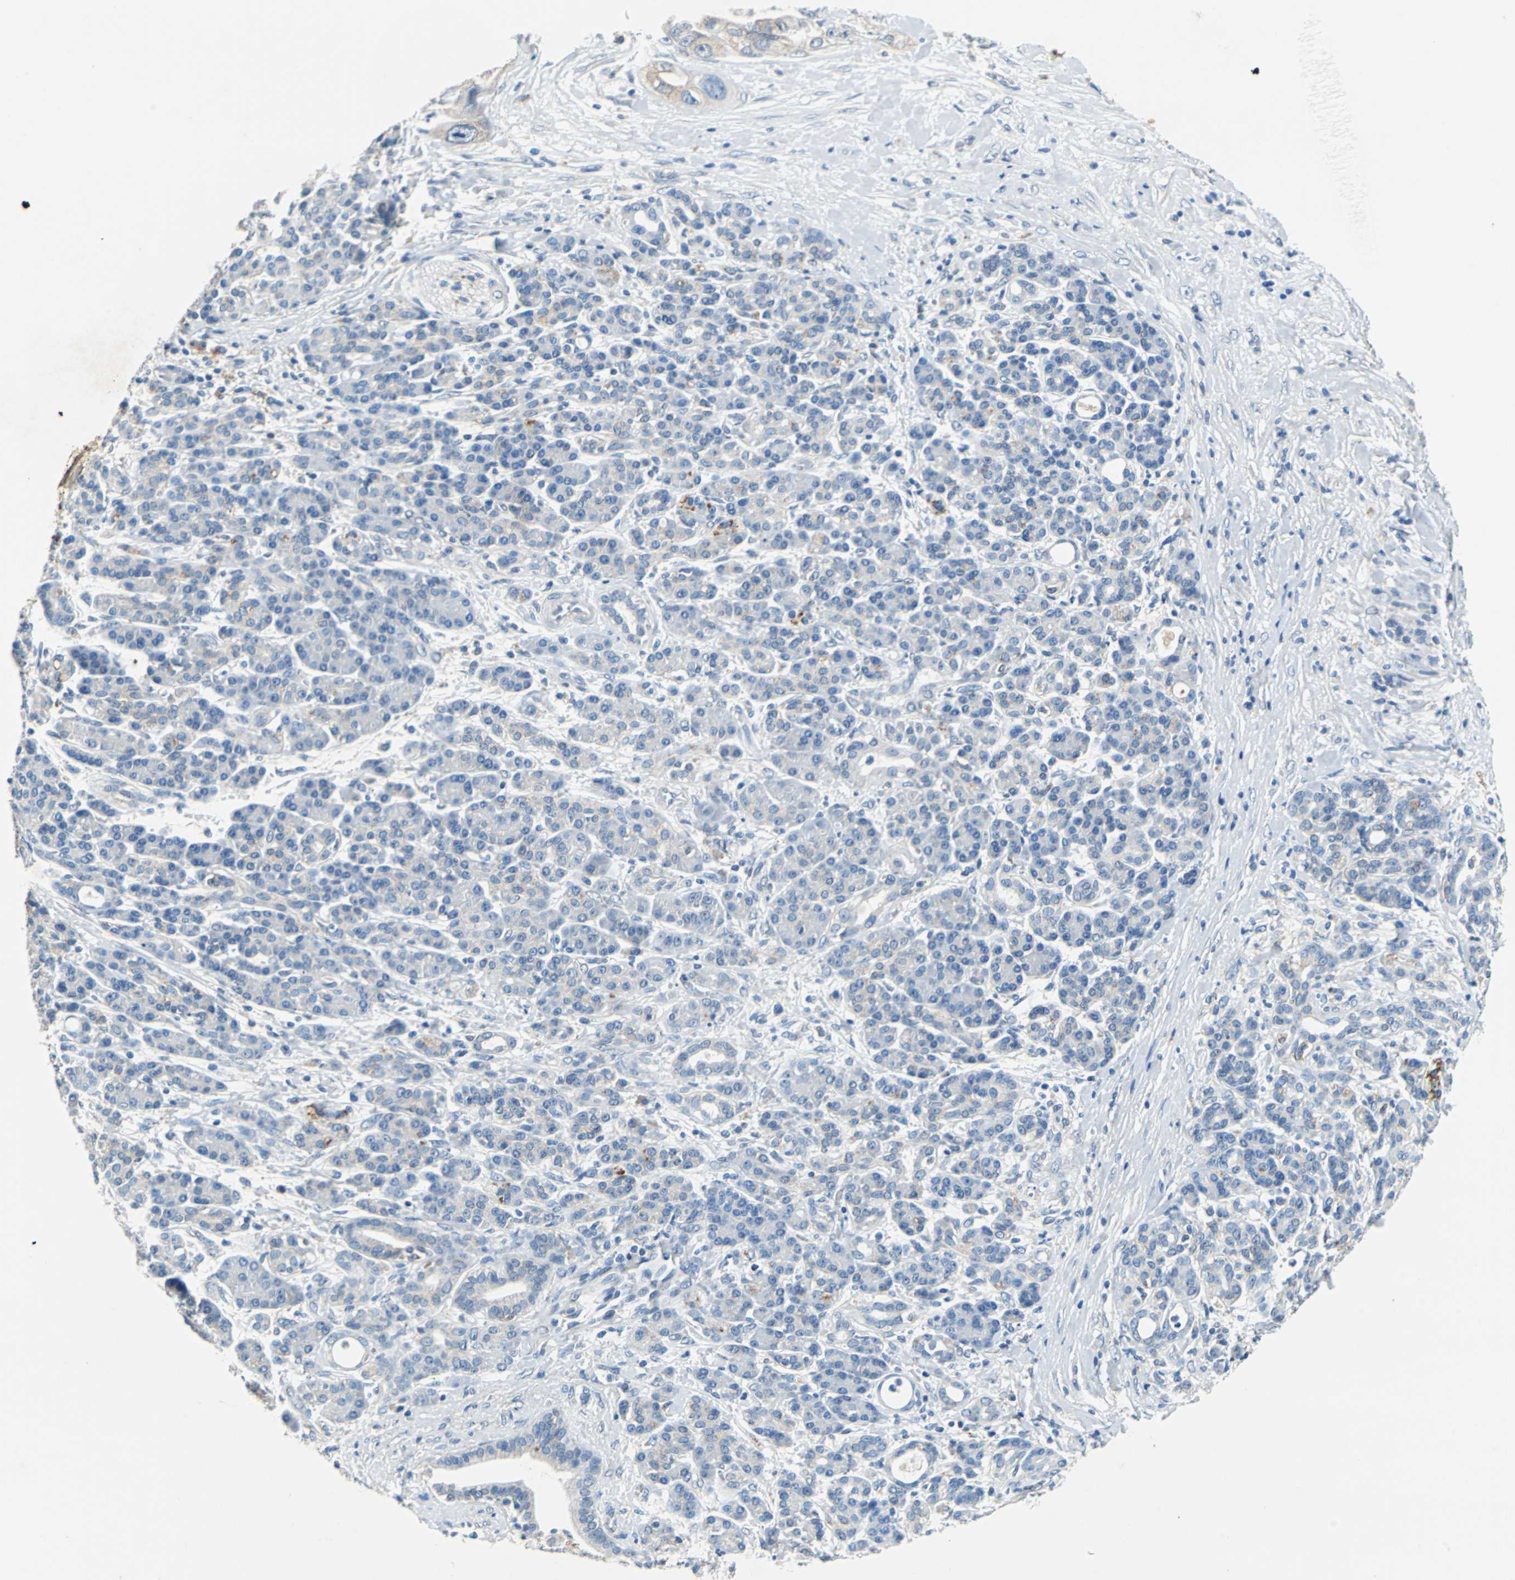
{"staining": {"intensity": "weak", "quantity": "<25%", "location": "cytoplasmic/membranous"}, "tissue": "pancreatic cancer", "cell_type": "Tumor cells", "image_type": "cancer", "snomed": [{"axis": "morphology", "description": "Adenocarcinoma, NOS"}, {"axis": "topography", "description": "Pancreas"}], "caption": "DAB (3,3'-diaminobenzidine) immunohistochemical staining of human pancreatic cancer (adenocarcinoma) exhibits no significant staining in tumor cells.", "gene": "TEX264", "patient": {"sex": "female", "age": 77}}